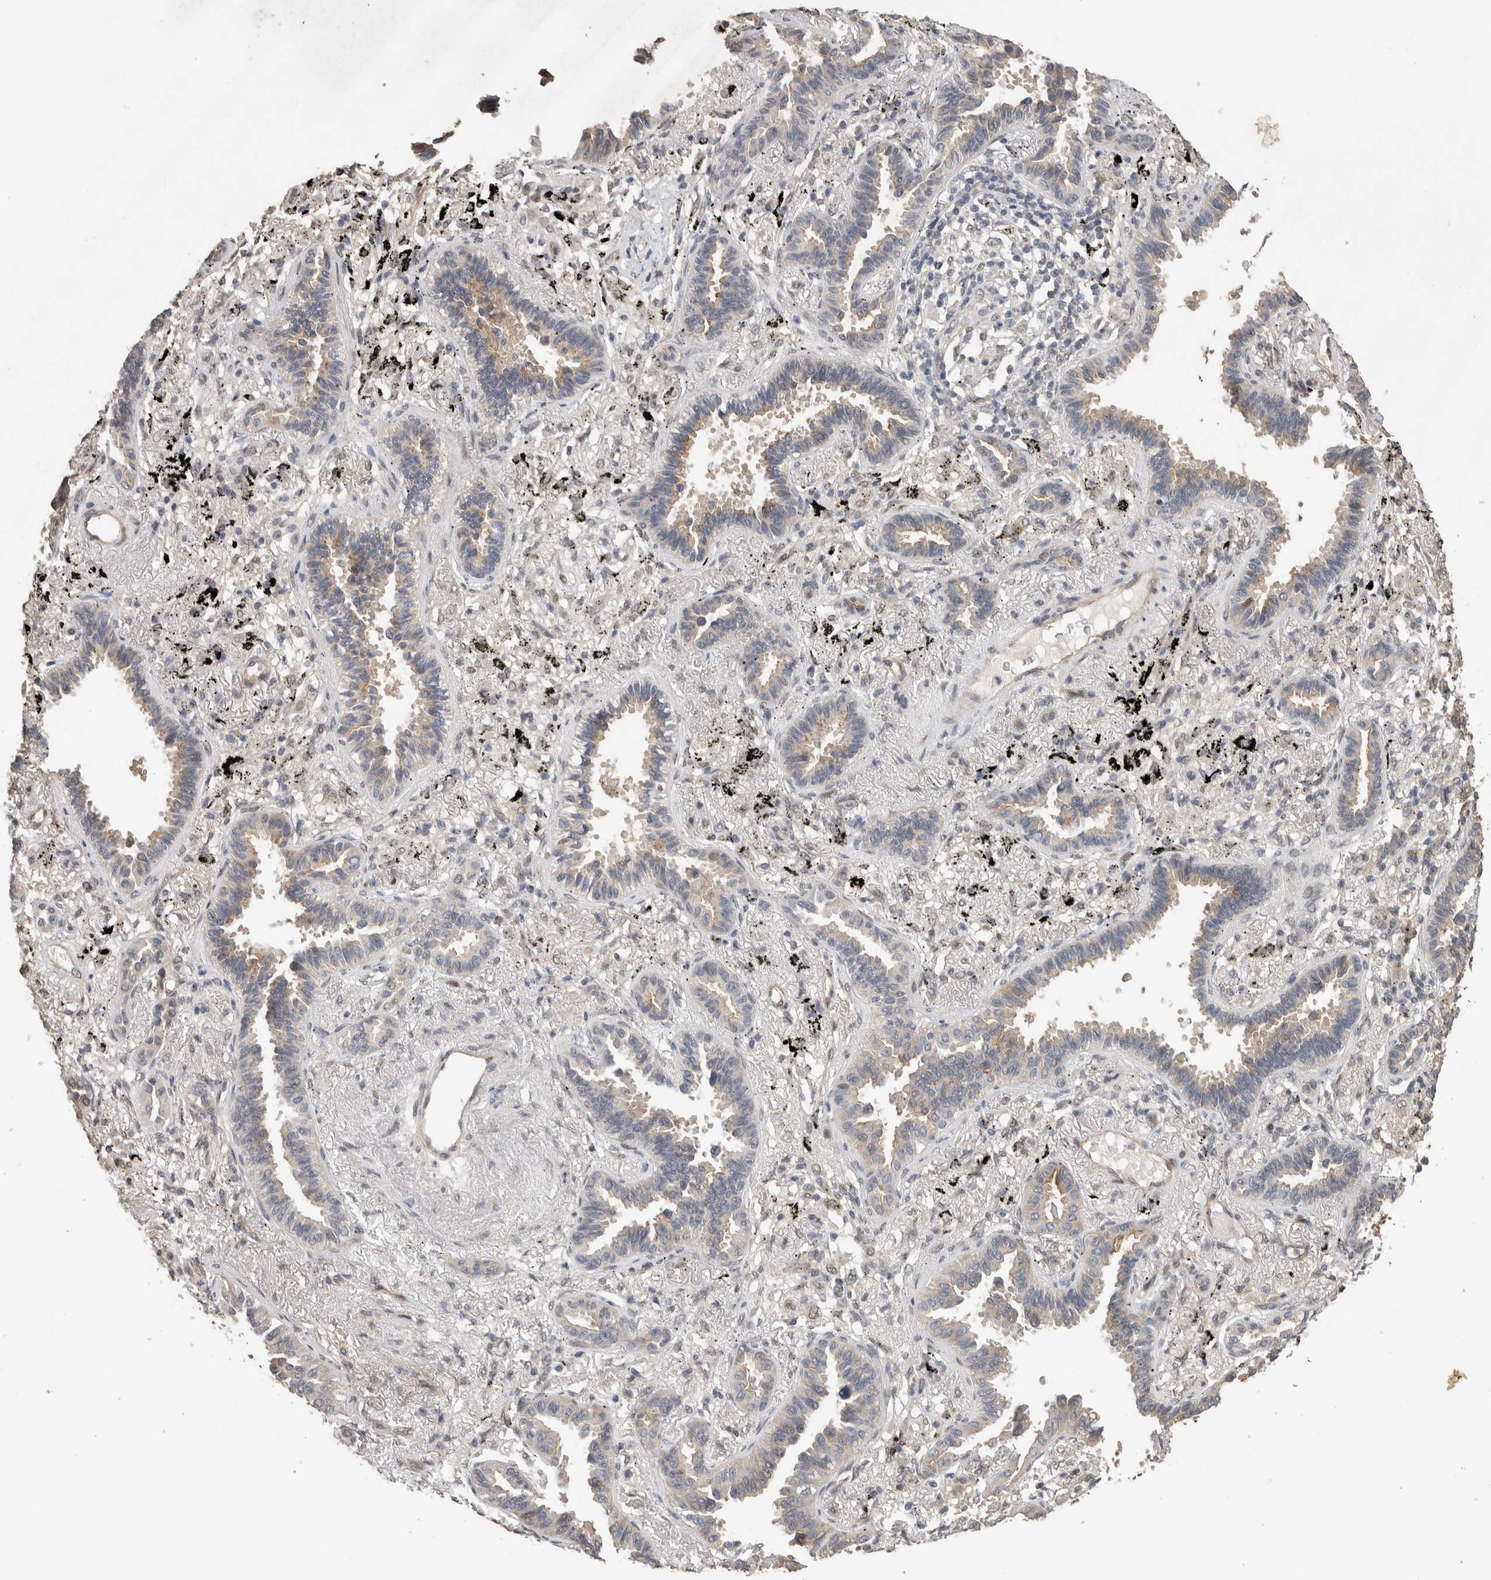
{"staining": {"intensity": "weak", "quantity": ">75%", "location": "cytoplasmic/membranous"}, "tissue": "lung cancer", "cell_type": "Tumor cells", "image_type": "cancer", "snomed": [{"axis": "morphology", "description": "Adenocarcinoma, NOS"}, {"axis": "topography", "description": "Lung"}], "caption": "Tumor cells reveal low levels of weak cytoplasmic/membranous positivity in about >75% of cells in lung adenocarcinoma.", "gene": "CYSRT1", "patient": {"sex": "male", "age": 59}}